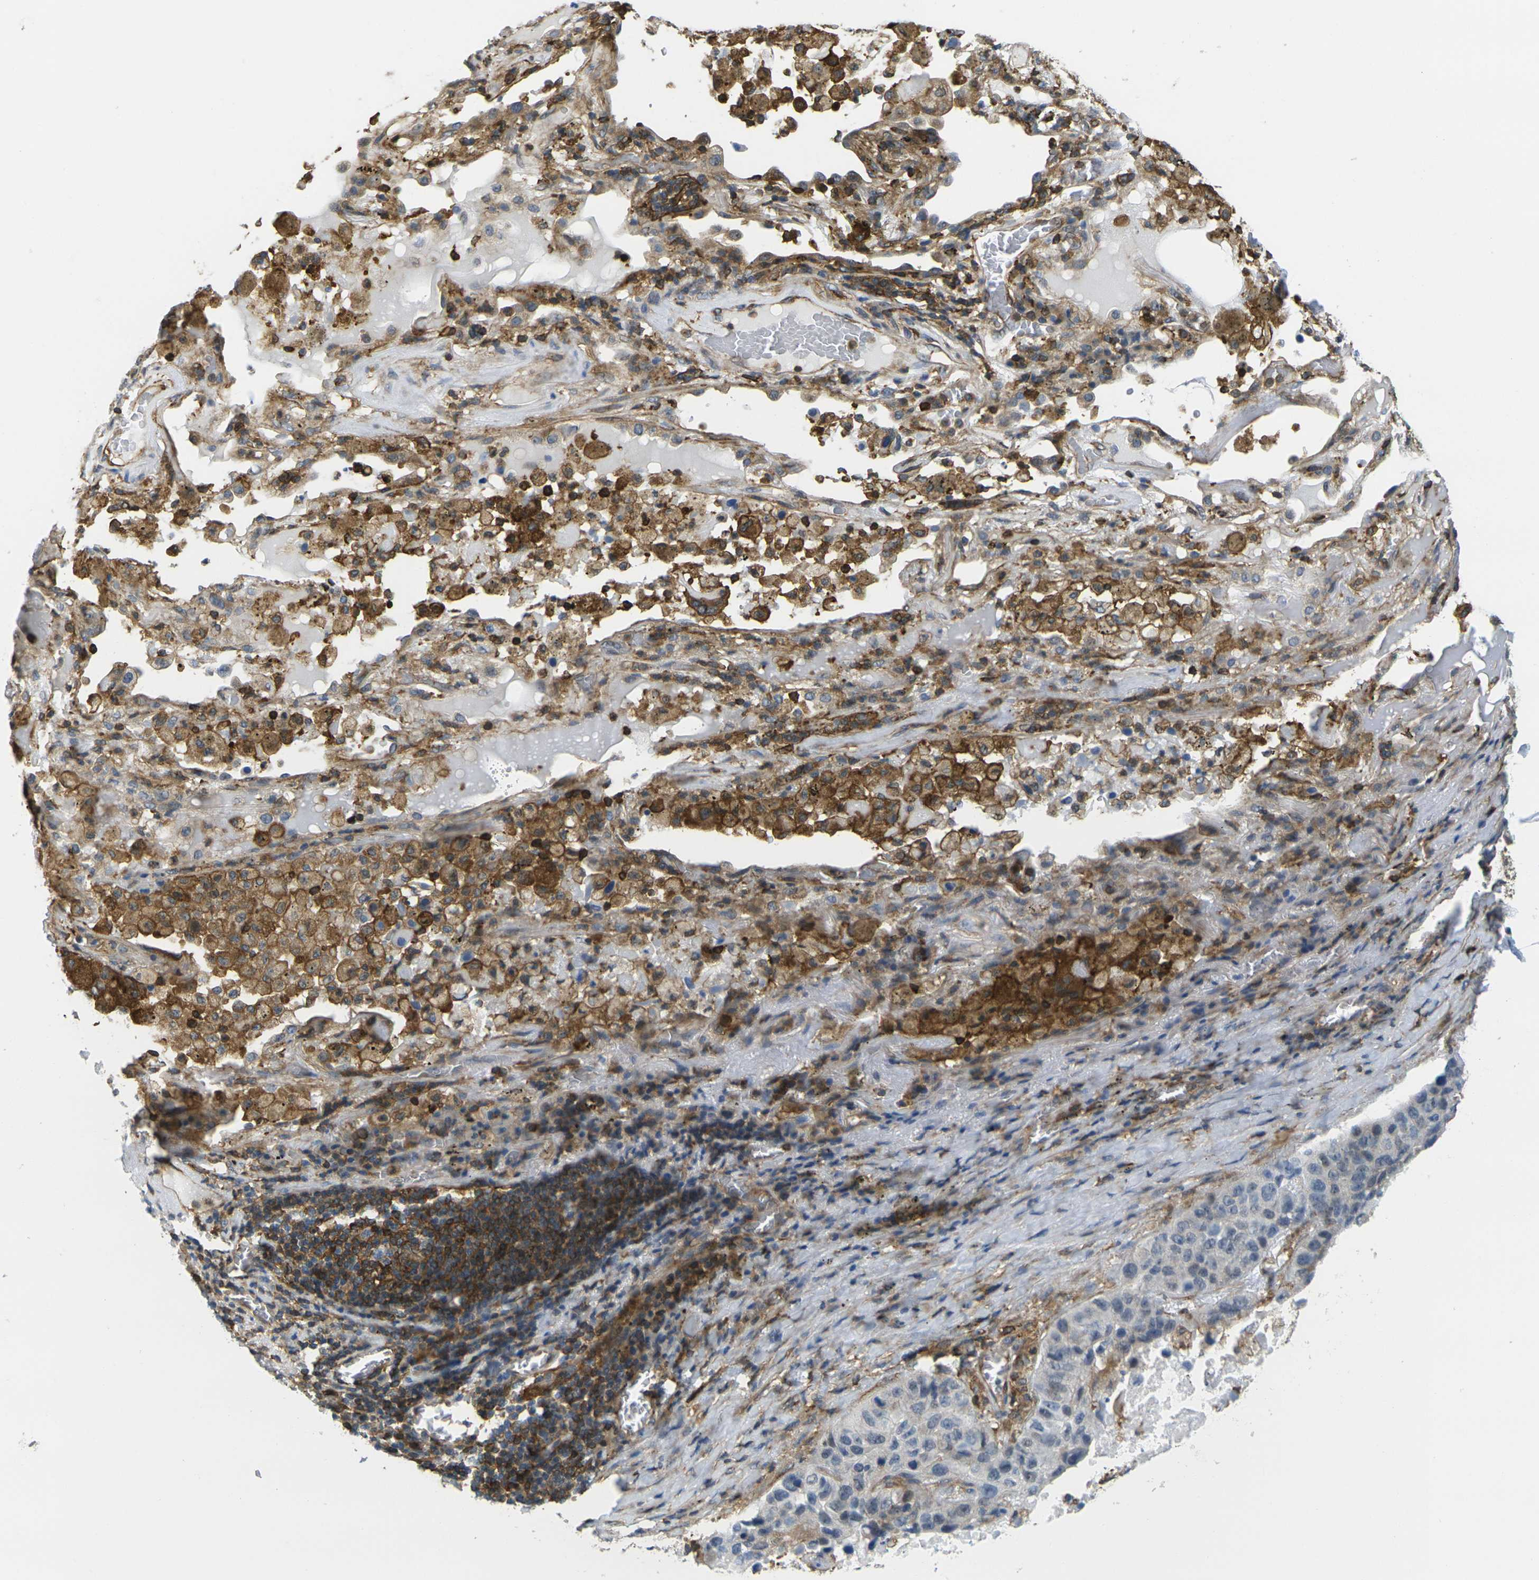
{"staining": {"intensity": "negative", "quantity": "none", "location": "none"}, "tissue": "lung cancer", "cell_type": "Tumor cells", "image_type": "cancer", "snomed": [{"axis": "morphology", "description": "Squamous cell carcinoma, NOS"}, {"axis": "topography", "description": "Lung"}], "caption": "This is an immunohistochemistry (IHC) image of lung cancer (squamous cell carcinoma). There is no expression in tumor cells.", "gene": "LASP1", "patient": {"sex": "male", "age": 57}}